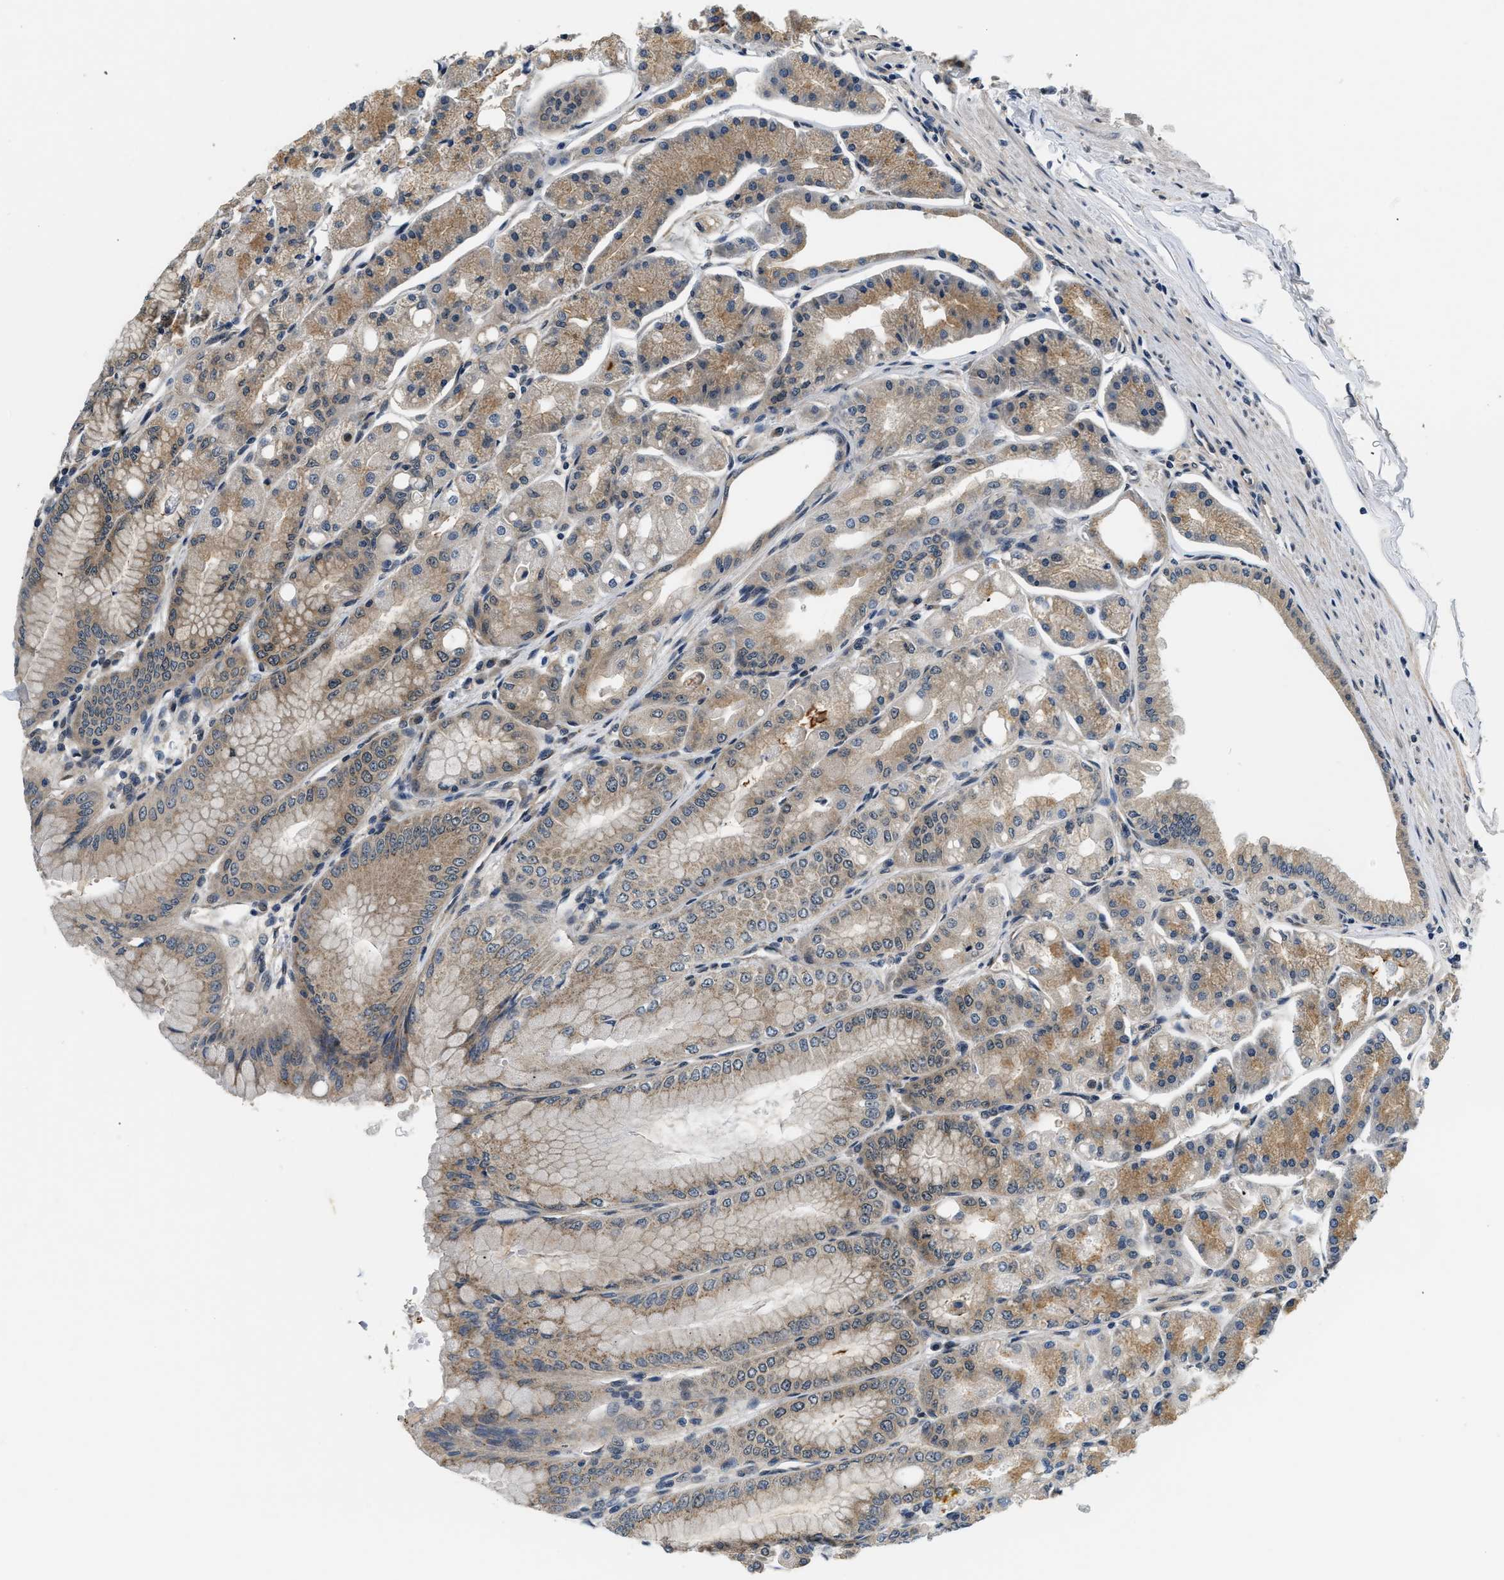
{"staining": {"intensity": "moderate", "quantity": ">75%", "location": "cytoplasmic/membranous"}, "tissue": "stomach", "cell_type": "Glandular cells", "image_type": "normal", "snomed": [{"axis": "morphology", "description": "Normal tissue, NOS"}, {"axis": "topography", "description": "Stomach, lower"}], "caption": "DAB immunohistochemical staining of unremarkable human stomach reveals moderate cytoplasmic/membranous protein positivity in approximately >75% of glandular cells. Immunohistochemistry (ihc) stains the protein in brown and the nuclei are stained blue.", "gene": "SMAD4", "patient": {"sex": "male", "age": 71}}